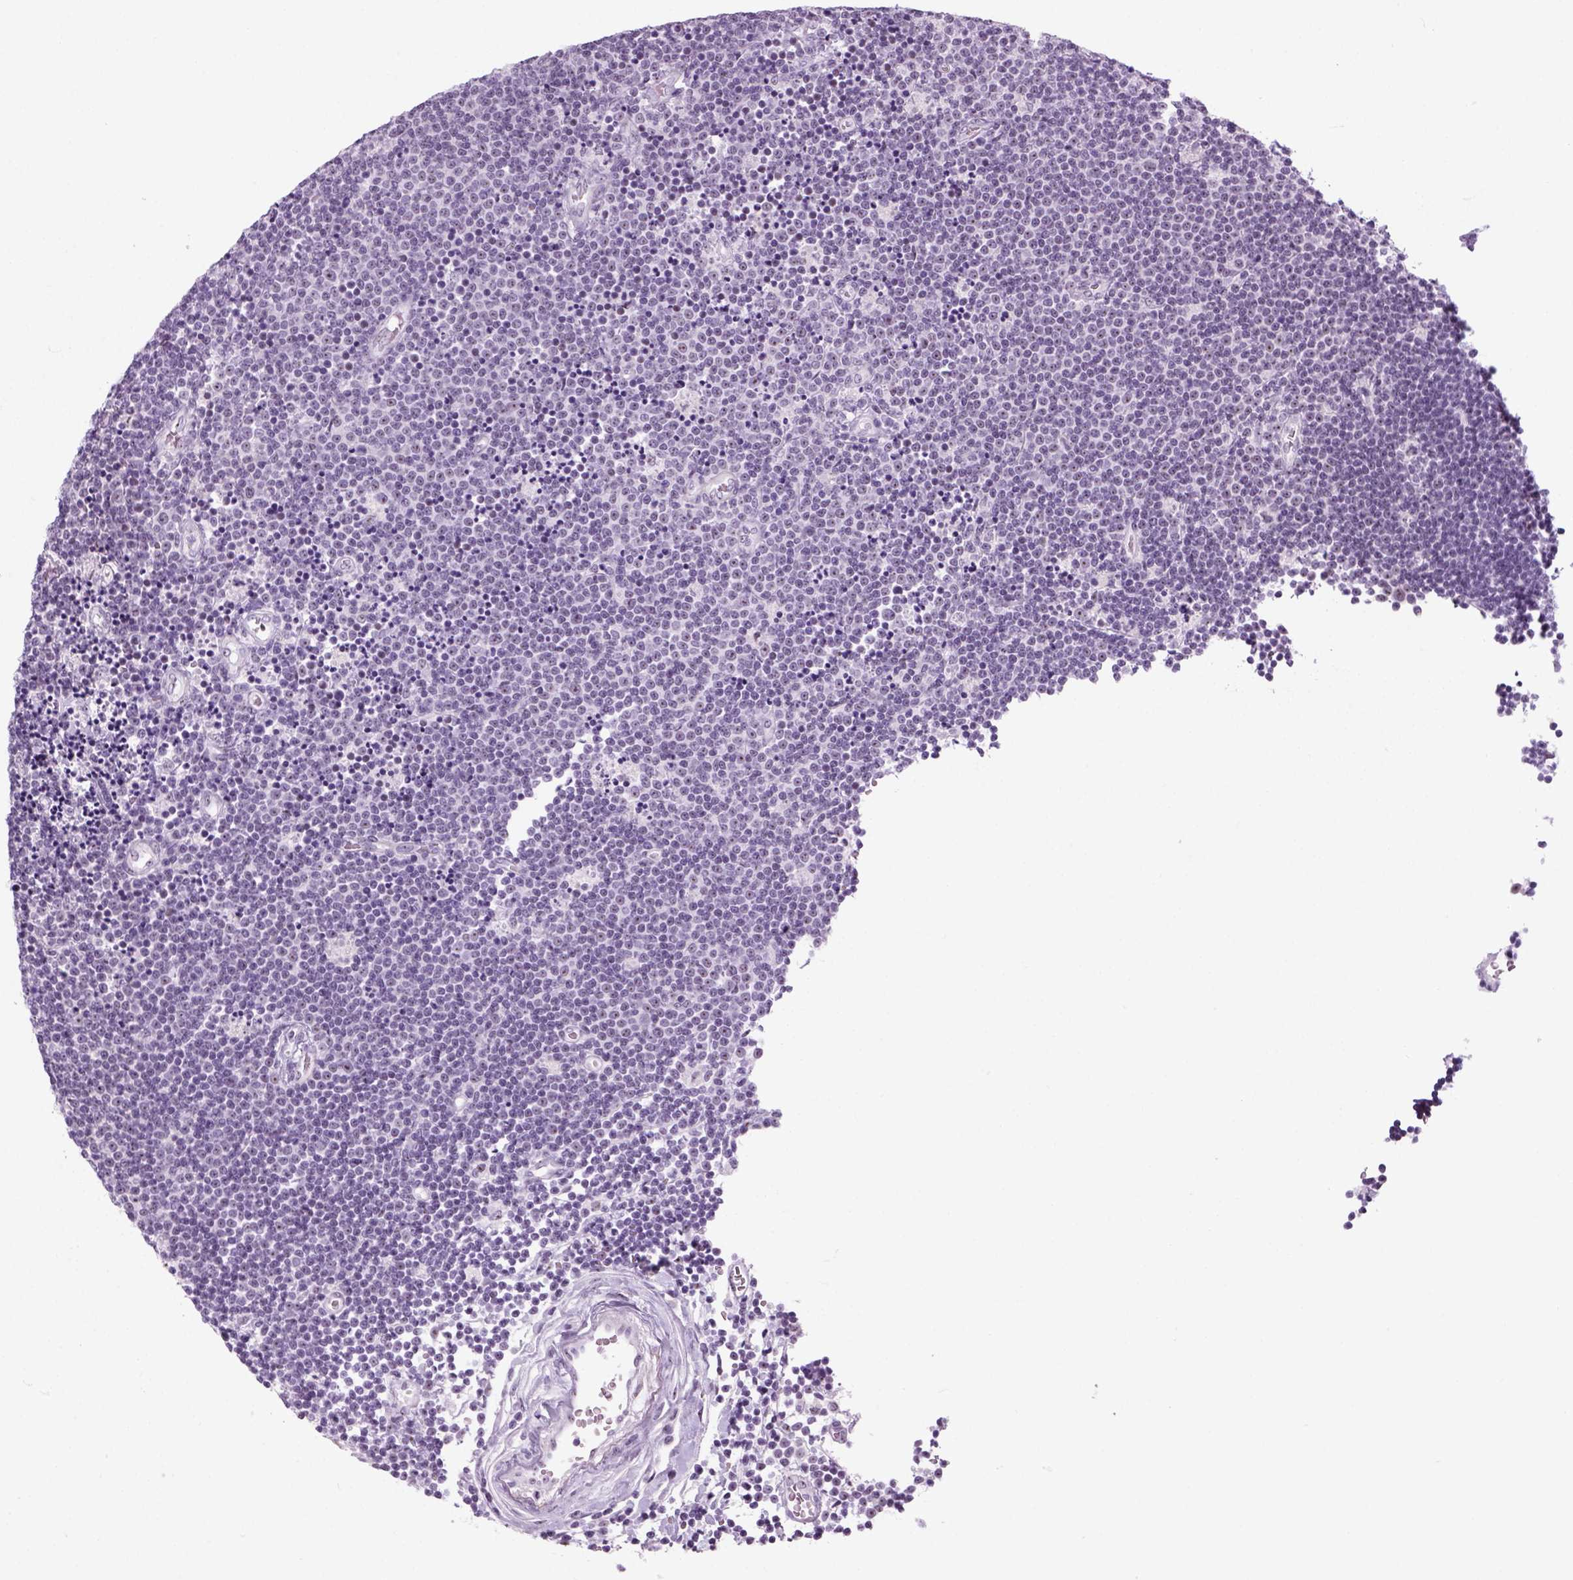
{"staining": {"intensity": "negative", "quantity": "none", "location": "none"}, "tissue": "lymphoma", "cell_type": "Tumor cells", "image_type": "cancer", "snomed": [{"axis": "morphology", "description": "Malignant lymphoma, non-Hodgkin's type, Low grade"}, {"axis": "topography", "description": "Brain"}], "caption": "This is an immunohistochemistry image of human lymphoma. There is no staining in tumor cells.", "gene": "ZNF865", "patient": {"sex": "female", "age": 66}}